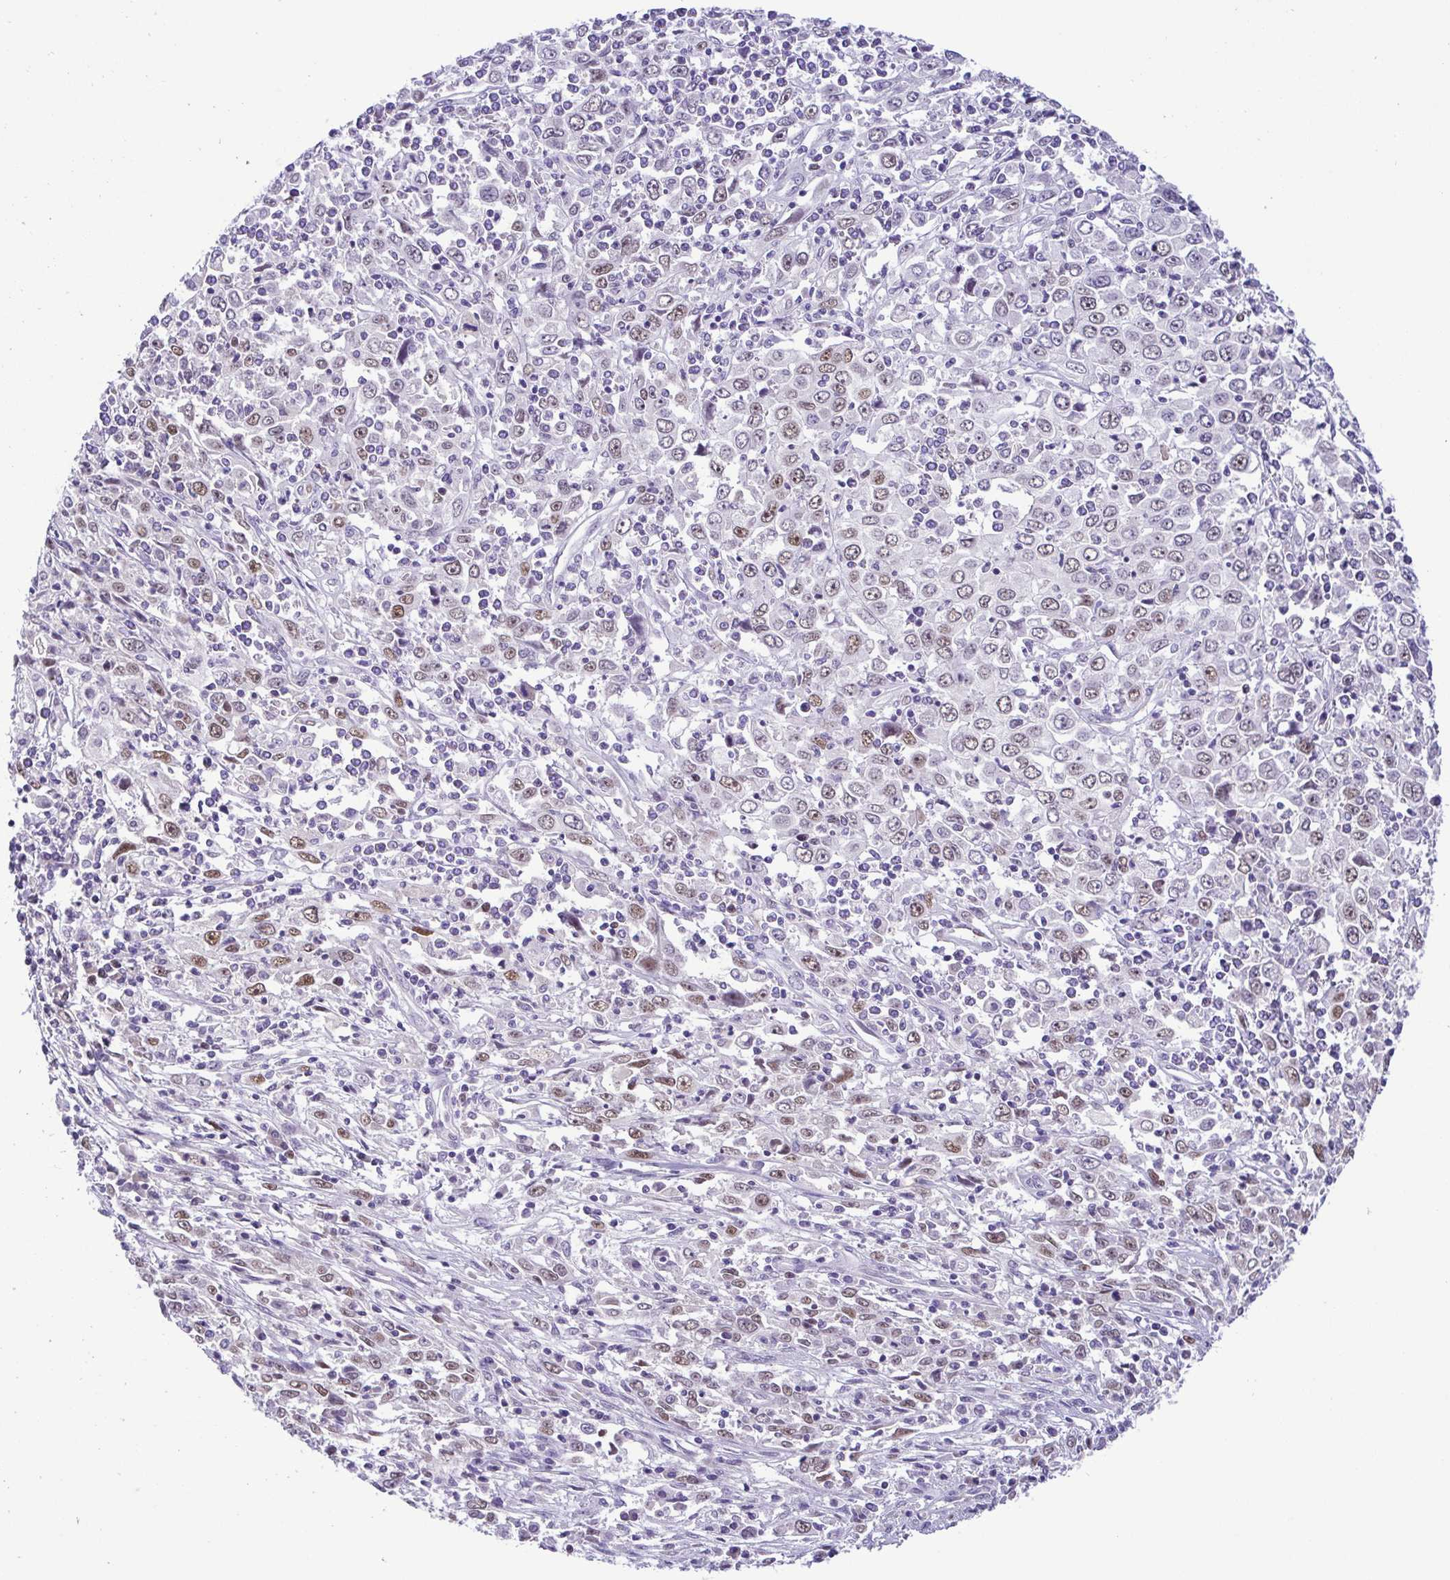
{"staining": {"intensity": "moderate", "quantity": "25%-75%", "location": "nuclear"}, "tissue": "cervical cancer", "cell_type": "Tumor cells", "image_type": "cancer", "snomed": [{"axis": "morphology", "description": "Adenocarcinoma, NOS"}, {"axis": "topography", "description": "Cervix"}], "caption": "This is an image of immunohistochemistry staining of adenocarcinoma (cervical), which shows moderate staining in the nuclear of tumor cells.", "gene": "TIPIN", "patient": {"sex": "female", "age": 40}}